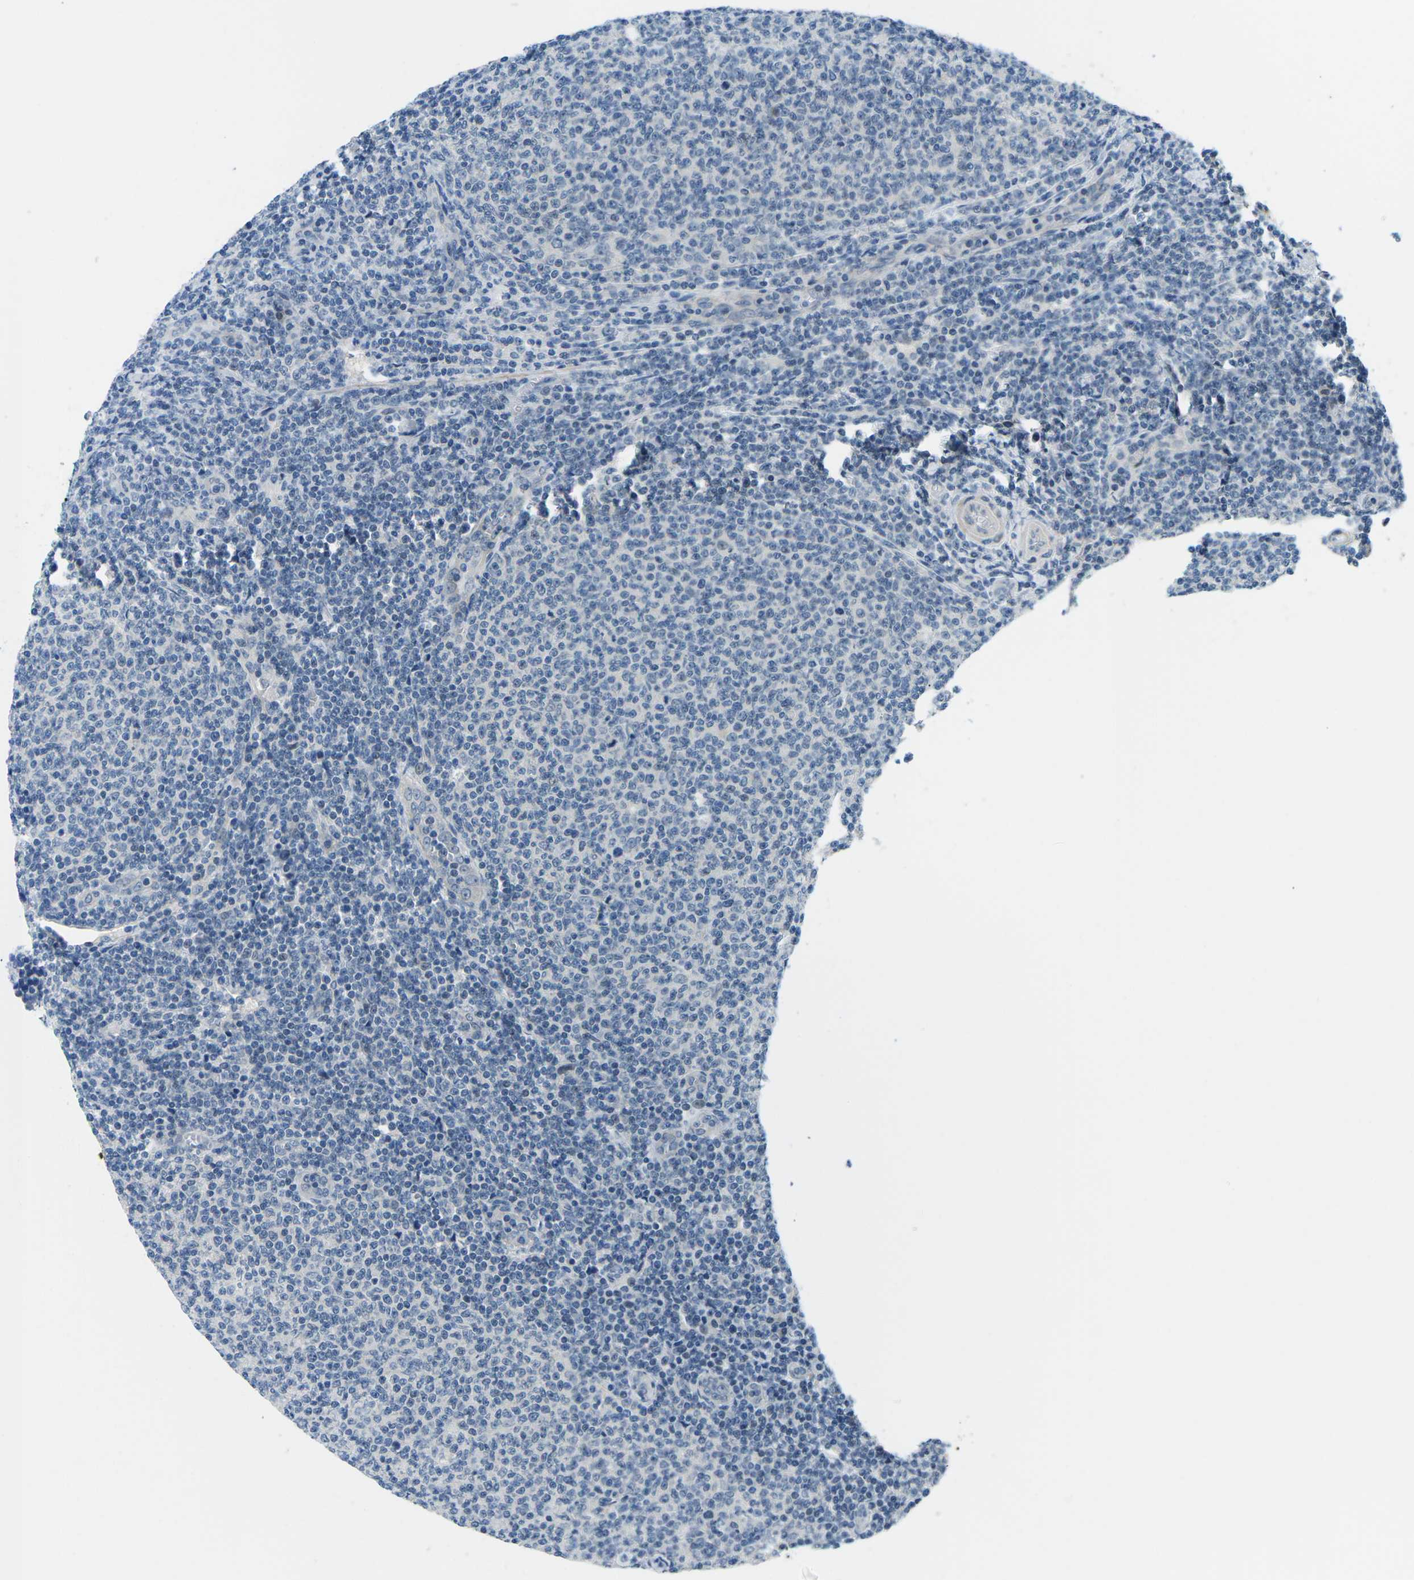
{"staining": {"intensity": "negative", "quantity": "none", "location": "none"}, "tissue": "lymphoma", "cell_type": "Tumor cells", "image_type": "cancer", "snomed": [{"axis": "morphology", "description": "Malignant lymphoma, non-Hodgkin's type, Low grade"}, {"axis": "topography", "description": "Lymph node"}], "caption": "An image of human low-grade malignant lymphoma, non-Hodgkin's type is negative for staining in tumor cells.", "gene": "CTNND1", "patient": {"sex": "male", "age": 66}}